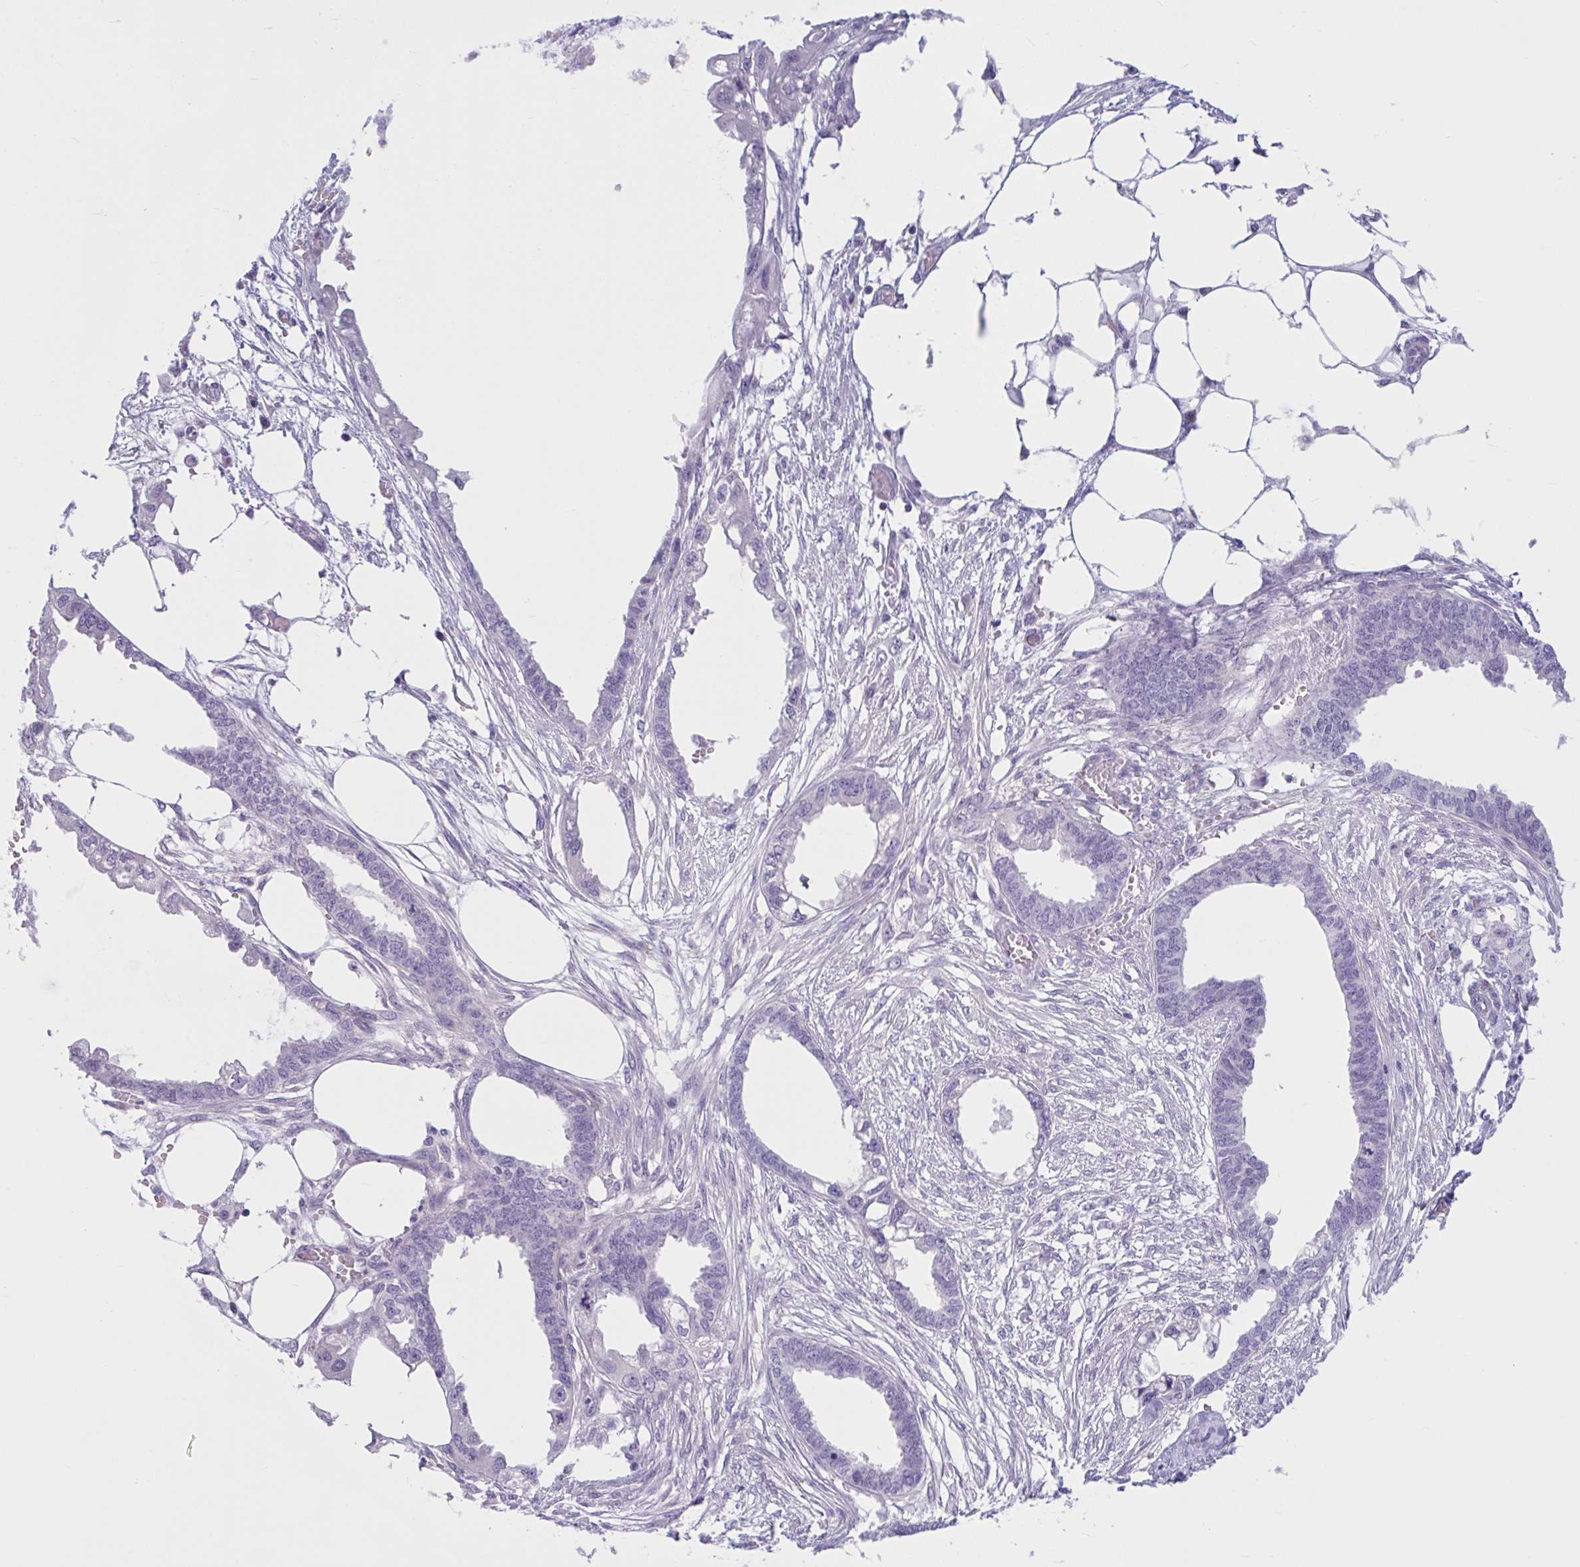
{"staining": {"intensity": "negative", "quantity": "none", "location": "none"}, "tissue": "endometrial cancer", "cell_type": "Tumor cells", "image_type": "cancer", "snomed": [{"axis": "morphology", "description": "Adenocarcinoma, NOS"}, {"axis": "morphology", "description": "Adenocarcinoma, metastatic, NOS"}, {"axis": "topography", "description": "Adipose tissue"}, {"axis": "topography", "description": "Endometrium"}], "caption": "The histopathology image displays no staining of tumor cells in adenocarcinoma (endometrial). (Brightfield microscopy of DAB immunohistochemistry at high magnification).", "gene": "WNT9B", "patient": {"sex": "female", "age": 67}}